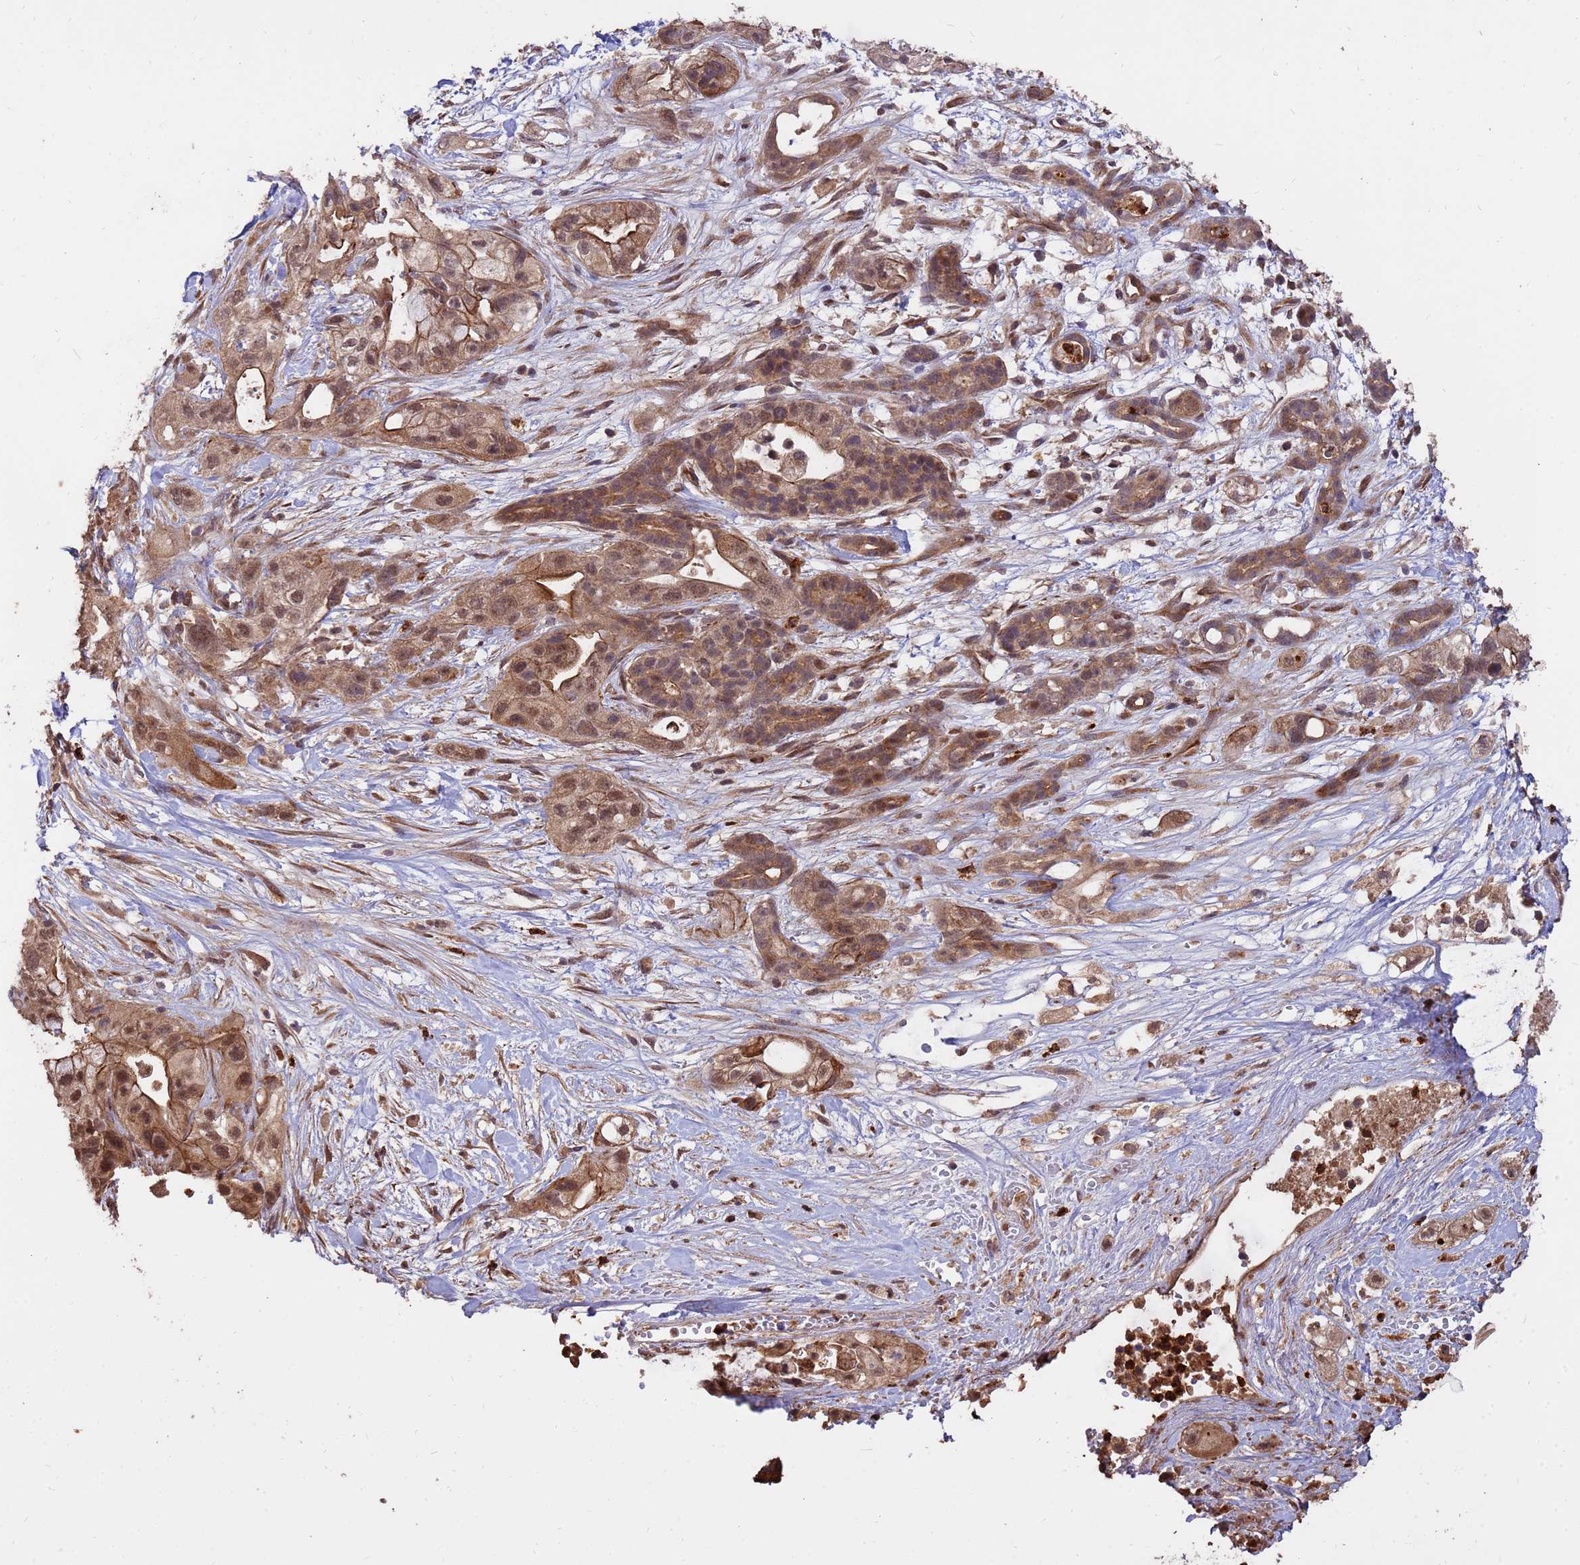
{"staining": {"intensity": "moderate", "quantity": ">75%", "location": "cytoplasmic/membranous,nuclear"}, "tissue": "pancreatic cancer", "cell_type": "Tumor cells", "image_type": "cancer", "snomed": [{"axis": "morphology", "description": "Adenocarcinoma, NOS"}, {"axis": "topography", "description": "Pancreas"}], "caption": "Pancreatic adenocarcinoma stained with immunohistochemistry (IHC) shows moderate cytoplasmic/membranous and nuclear positivity in approximately >75% of tumor cells.", "gene": "ZNF619", "patient": {"sex": "male", "age": 44}}